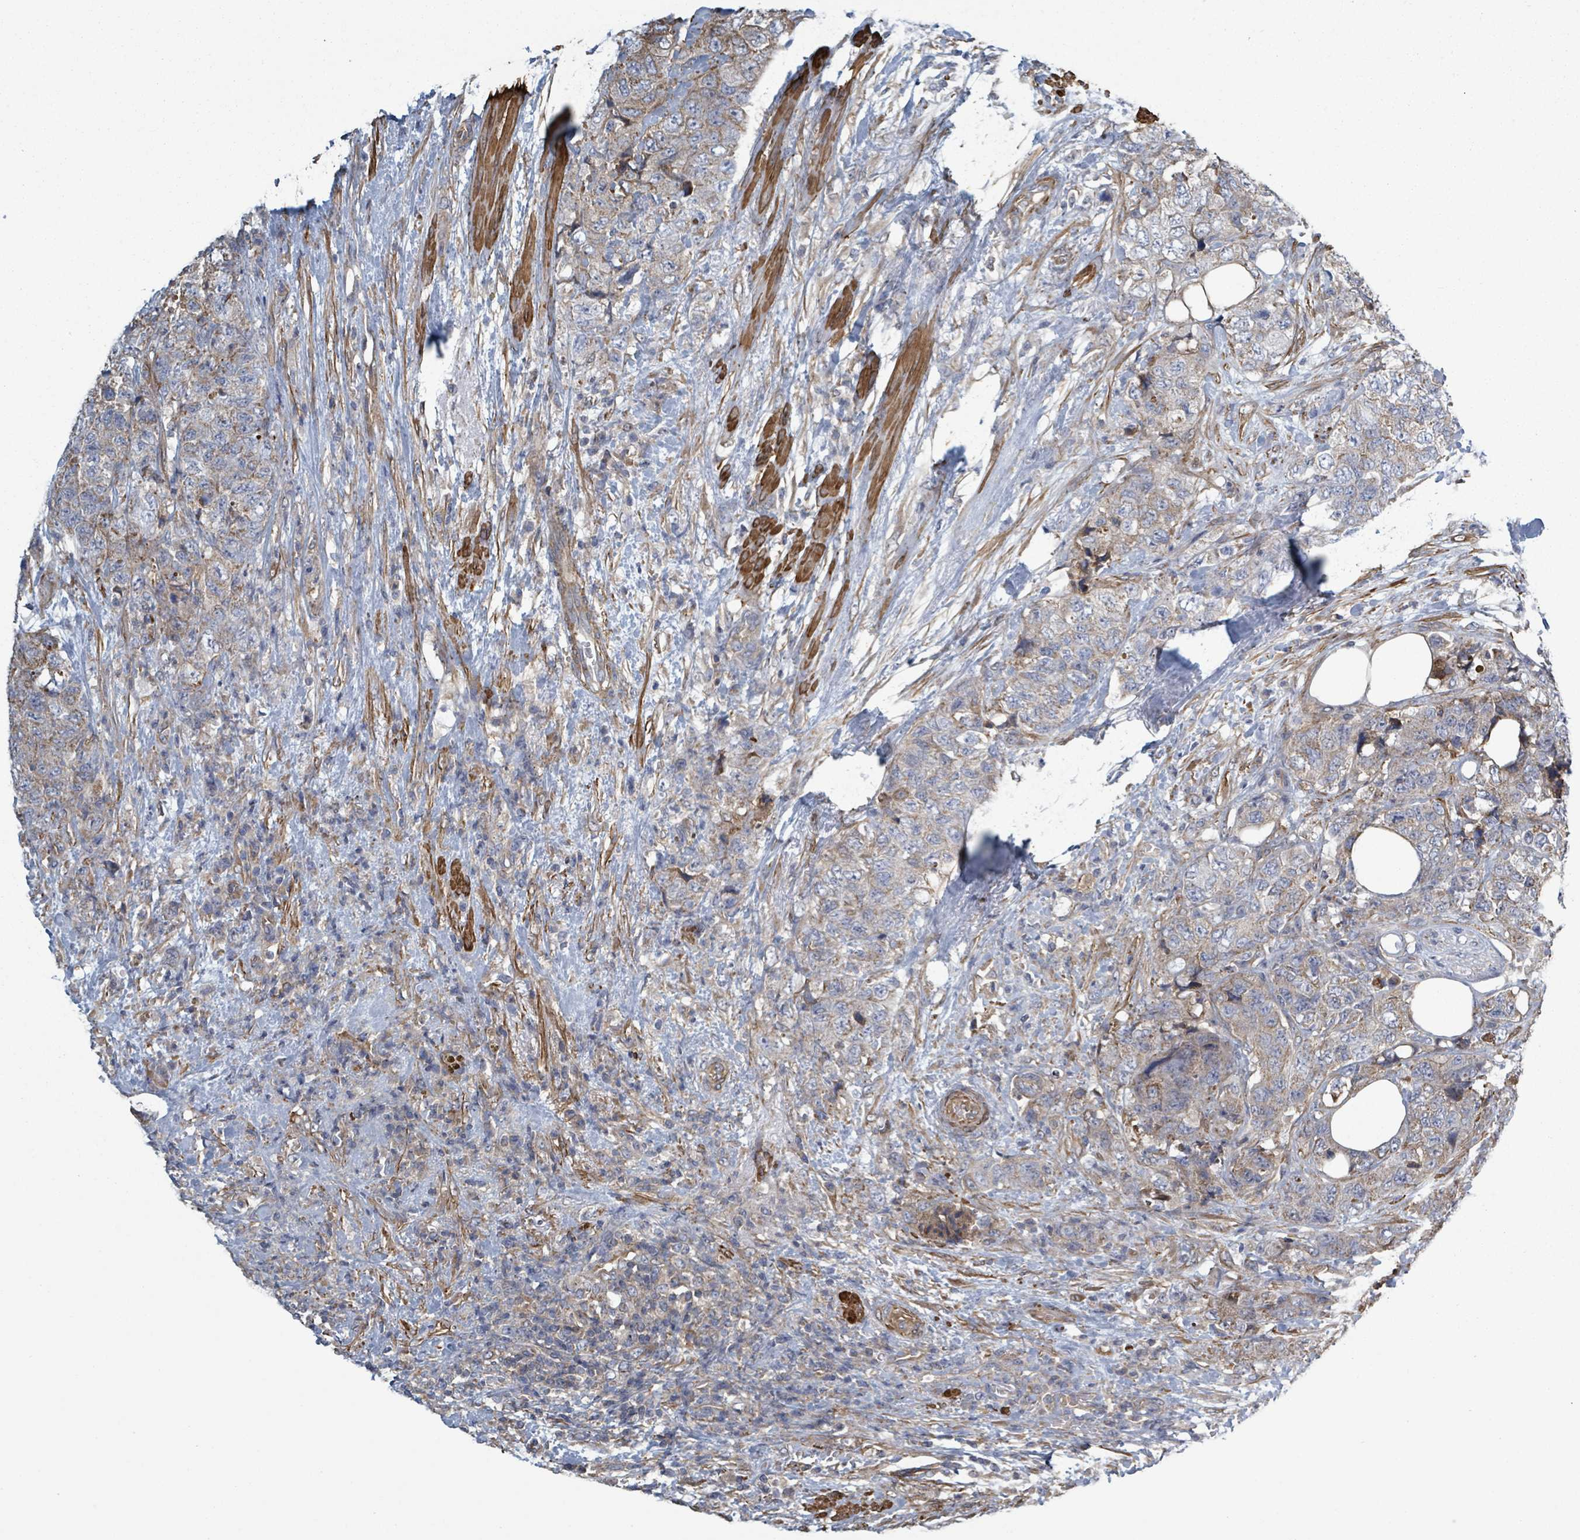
{"staining": {"intensity": "moderate", "quantity": "25%-75%", "location": "cytoplasmic/membranous"}, "tissue": "urothelial cancer", "cell_type": "Tumor cells", "image_type": "cancer", "snomed": [{"axis": "morphology", "description": "Urothelial carcinoma, High grade"}, {"axis": "topography", "description": "Urinary bladder"}], "caption": "DAB immunohistochemical staining of urothelial cancer demonstrates moderate cytoplasmic/membranous protein staining in approximately 25%-75% of tumor cells.", "gene": "ADCK1", "patient": {"sex": "female", "age": 78}}